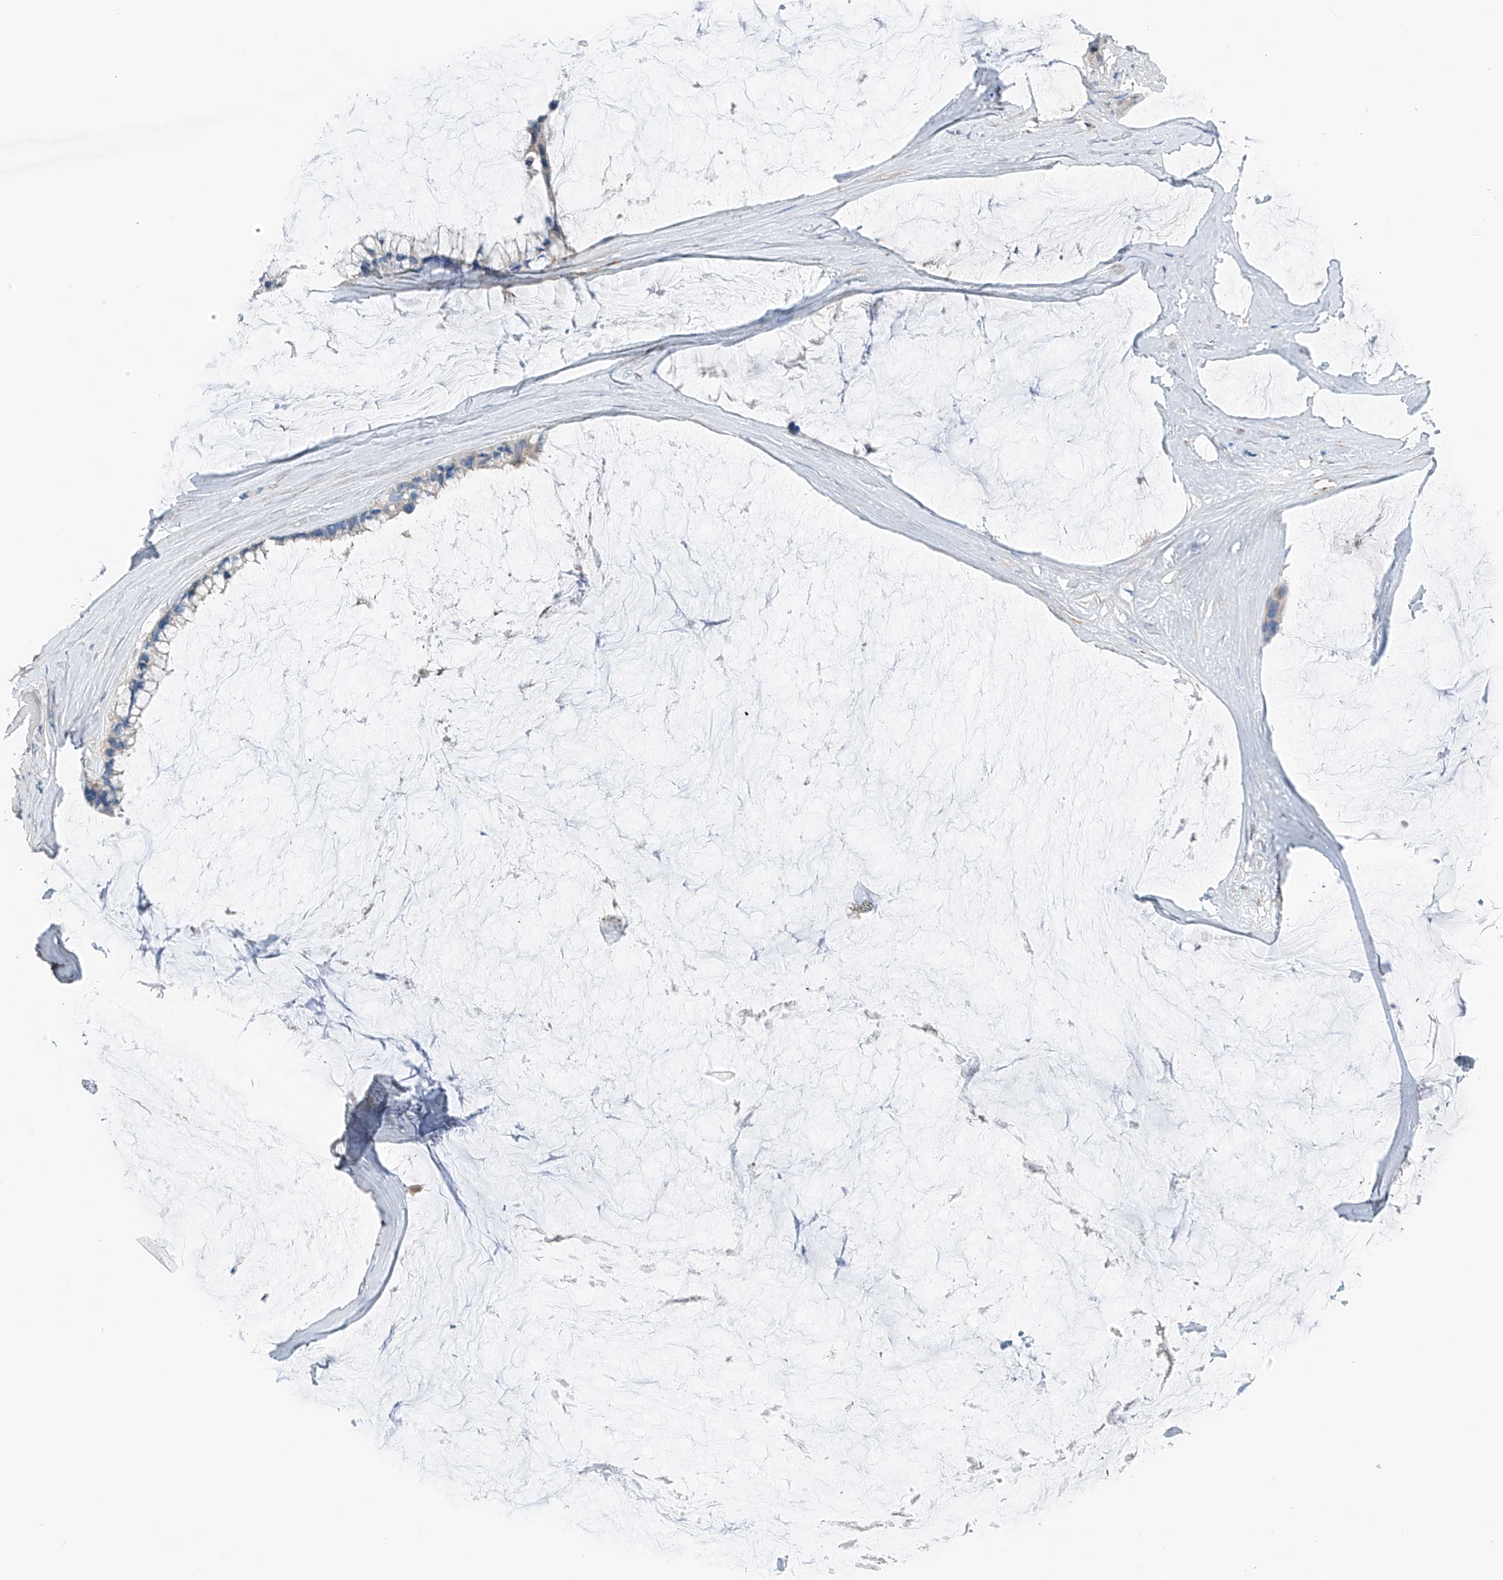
{"staining": {"intensity": "negative", "quantity": "none", "location": "none"}, "tissue": "ovarian cancer", "cell_type": "Tumor cells", "image_type": "cancer", "snomed": [{"axis": "morphology", "description": "Cystadenocarcinoma, mucinous, NOS"}, {"axis": "topography", "description": "Ovary"}], "caption": "DAB immunohistochemical staining of mucinous cystadenocarcinoma (ovarian) displays no significant staining in tumor cells. Nuclei are stained in blue.", "gene": "NALCN", "patient": {"sex": "female", "age": 39}}